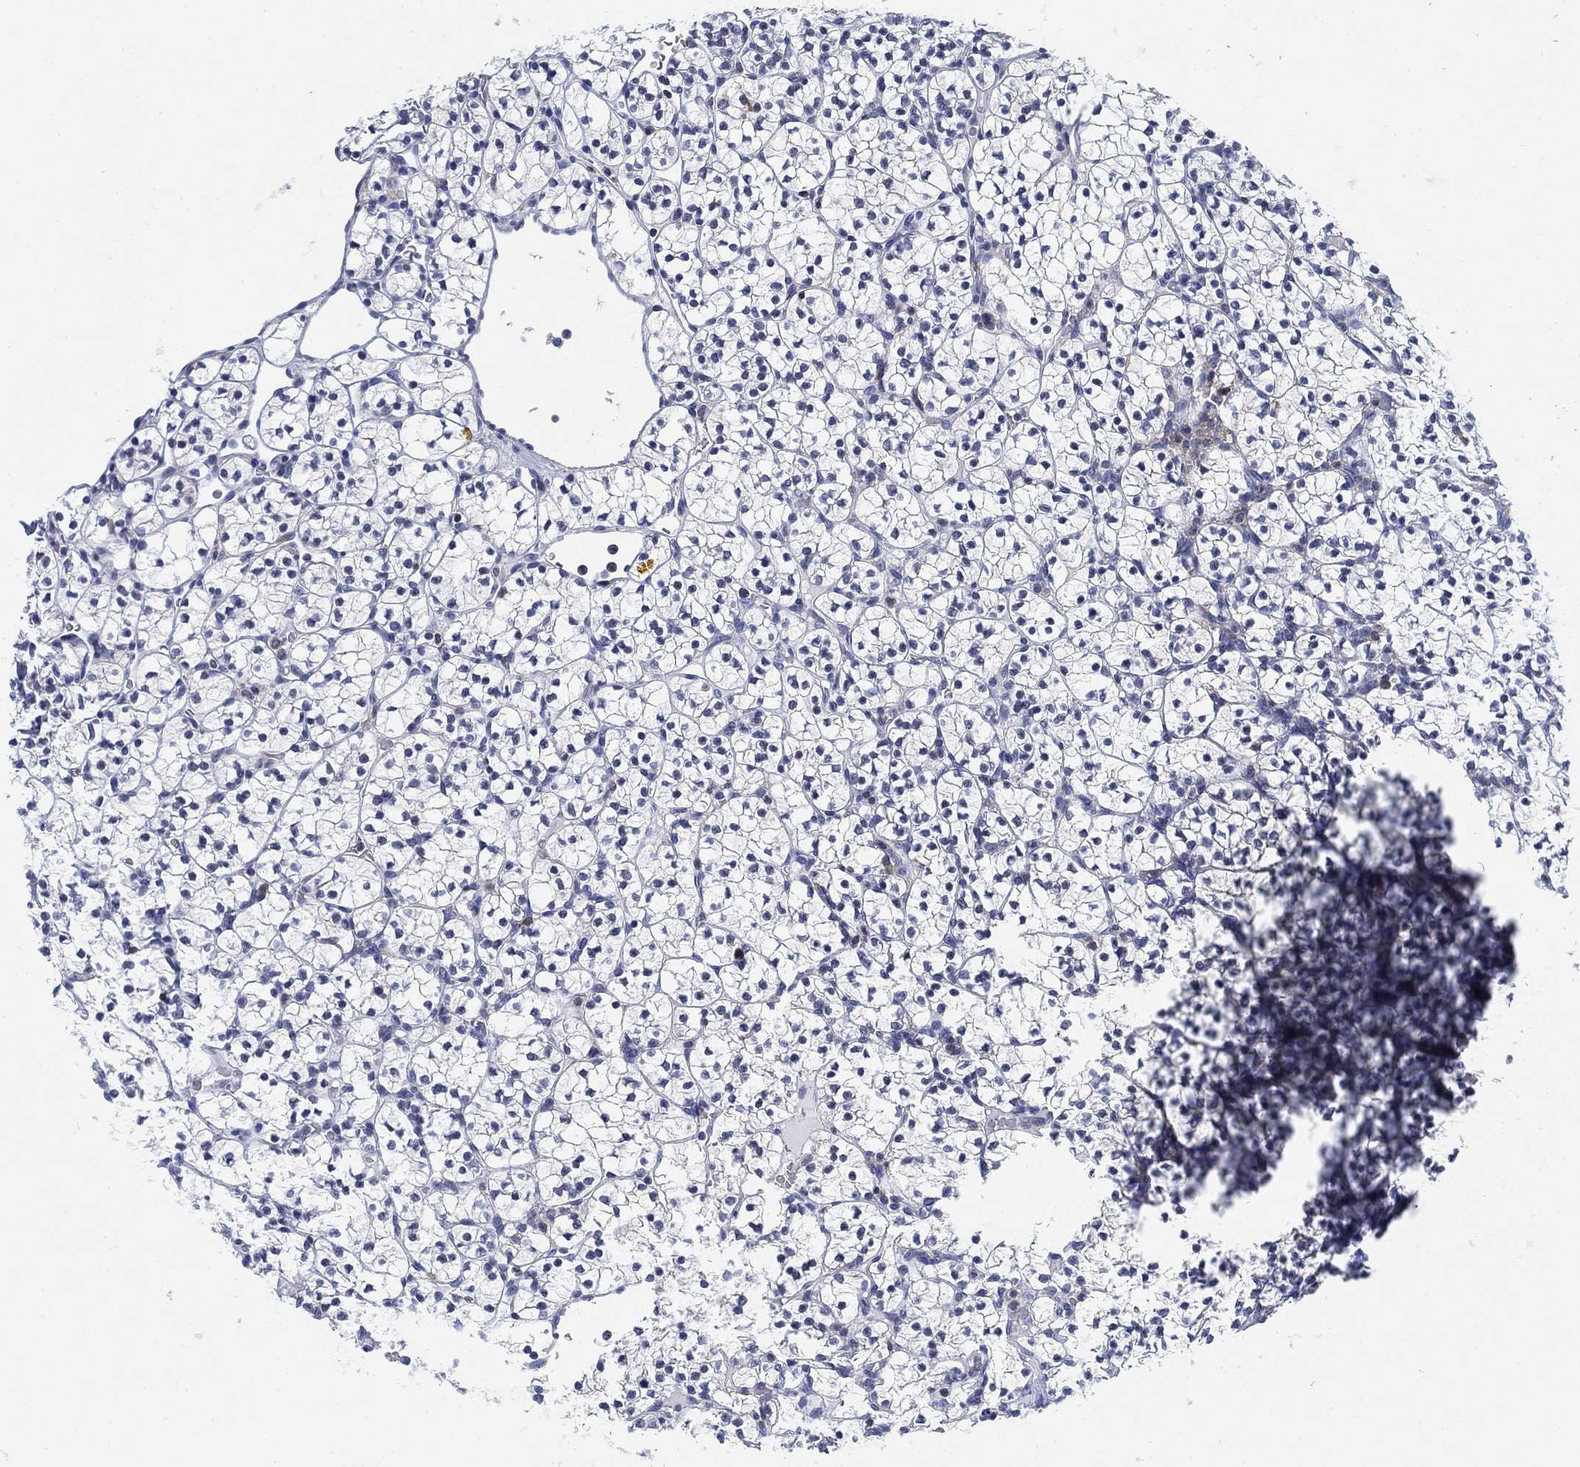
{"staining": {"intensity": "negative", "quantity": "none", "location": "none"}, "tissue": "renal cancer", "cell_type": "Tumor cells", "image_type": "cancer", "snomed": [{"axis": "morphology", "description": "Adenocarcinoma, NOS"}, {"axis": "topography", "description": "Kidney"}], "caption": "An image of renal cancer (adenocarcinoma) stained for a protein displays no brown staining in tumor cells.", "gene": "FYB1", "patient": {"sex": "female", "age": 89}}